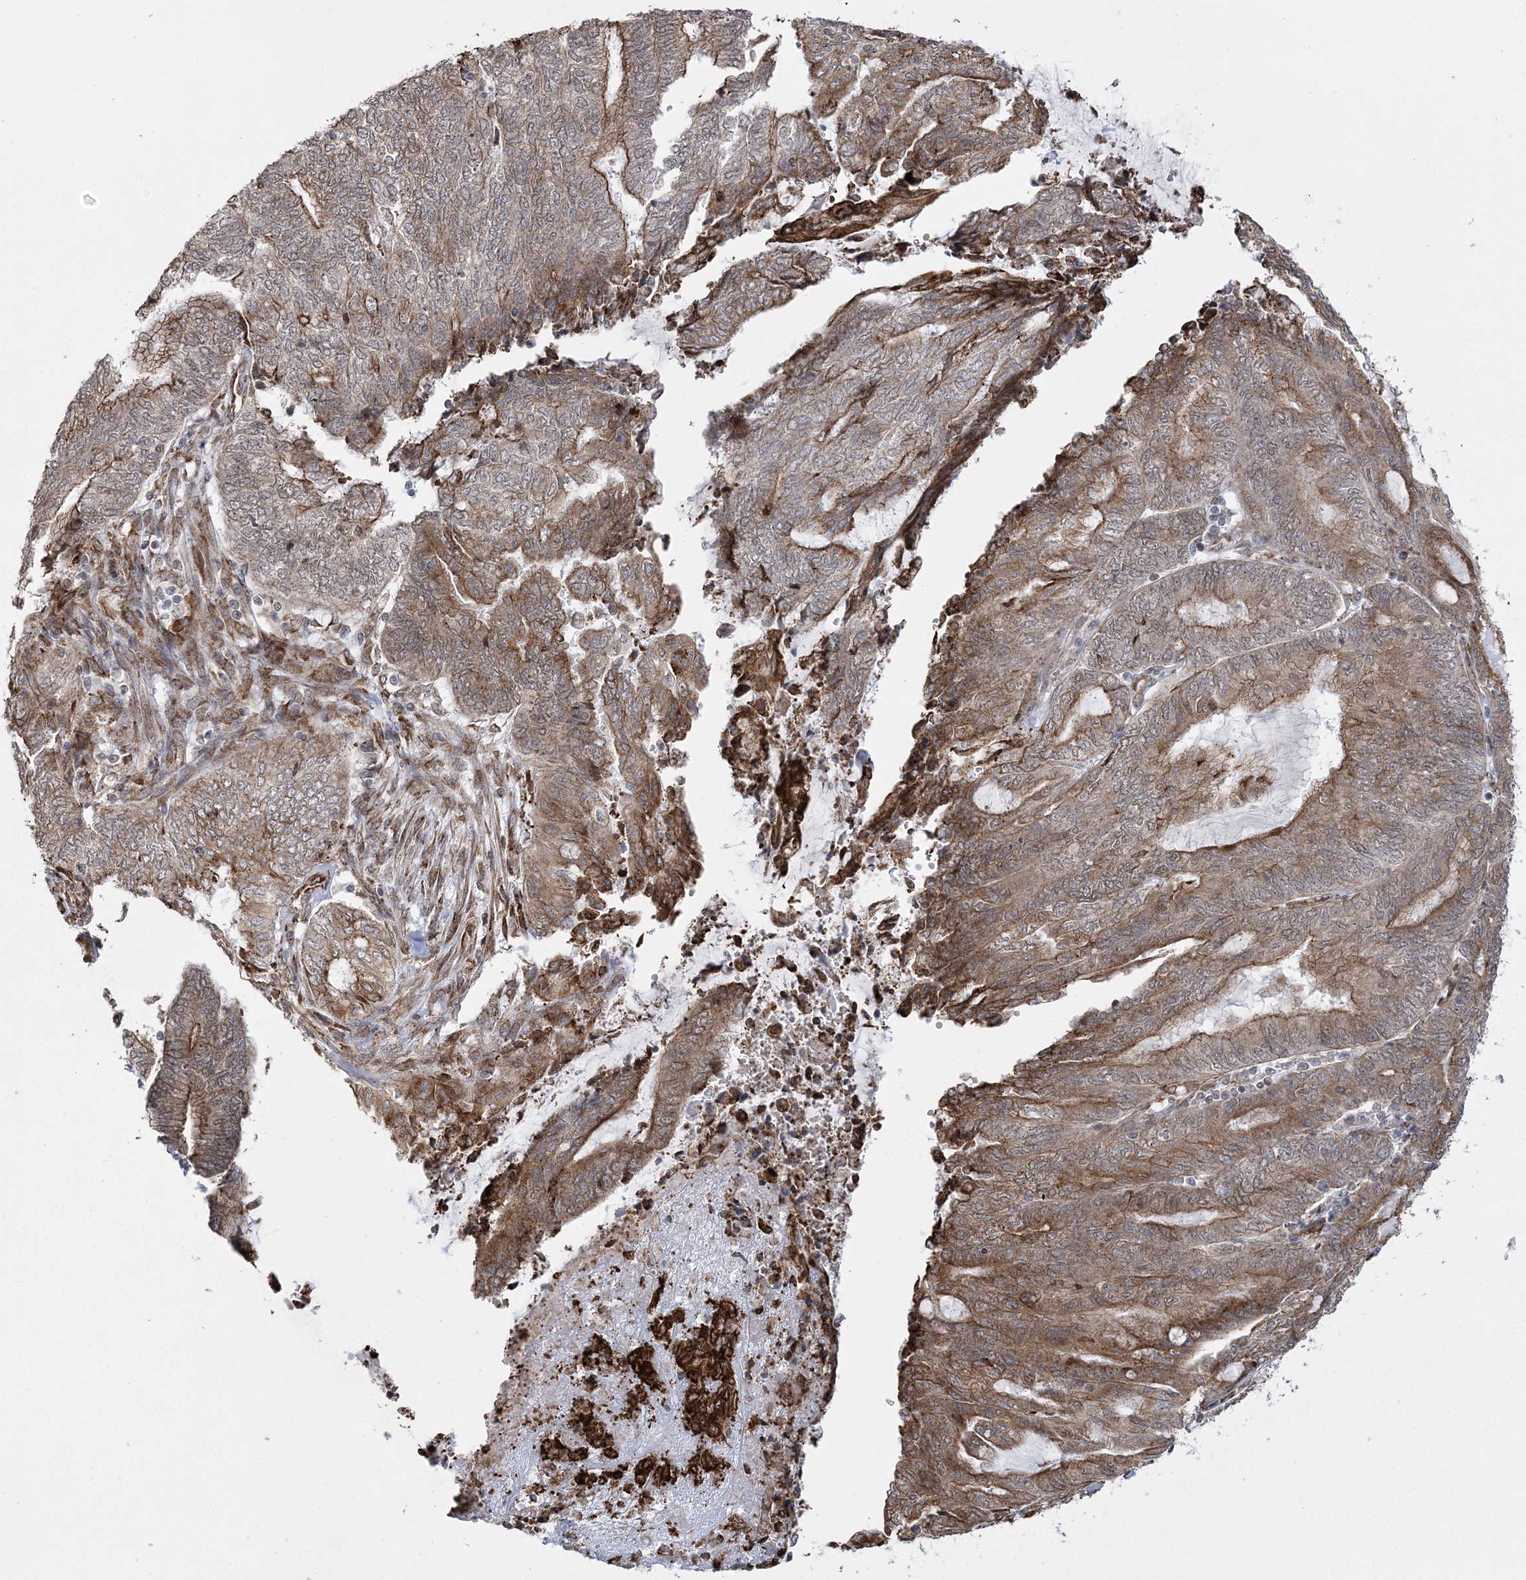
{"staining": {"intensity": "moderate", "quantity": ">75%", "location": "cytoplasmic/membranous"}, "tissue": "endometrial cancer", "cell_type": "Tumor cells", "image_type": "cancer", "snomed": [{"axis": "morphology", "description": "Adenocarcinoma, NOS"}, {"axis": "topography", "description": "Uterus"}, {"axis": "topography", "description": "Endometrium"}], "caption": "Moderate cytoplasmic/membranous staining is appreciated in about >75% of tumor cells in endometrial adenocarcinoma.", "gene": "EFCAB12", "patient": {"sex": "female", "age": 70}}